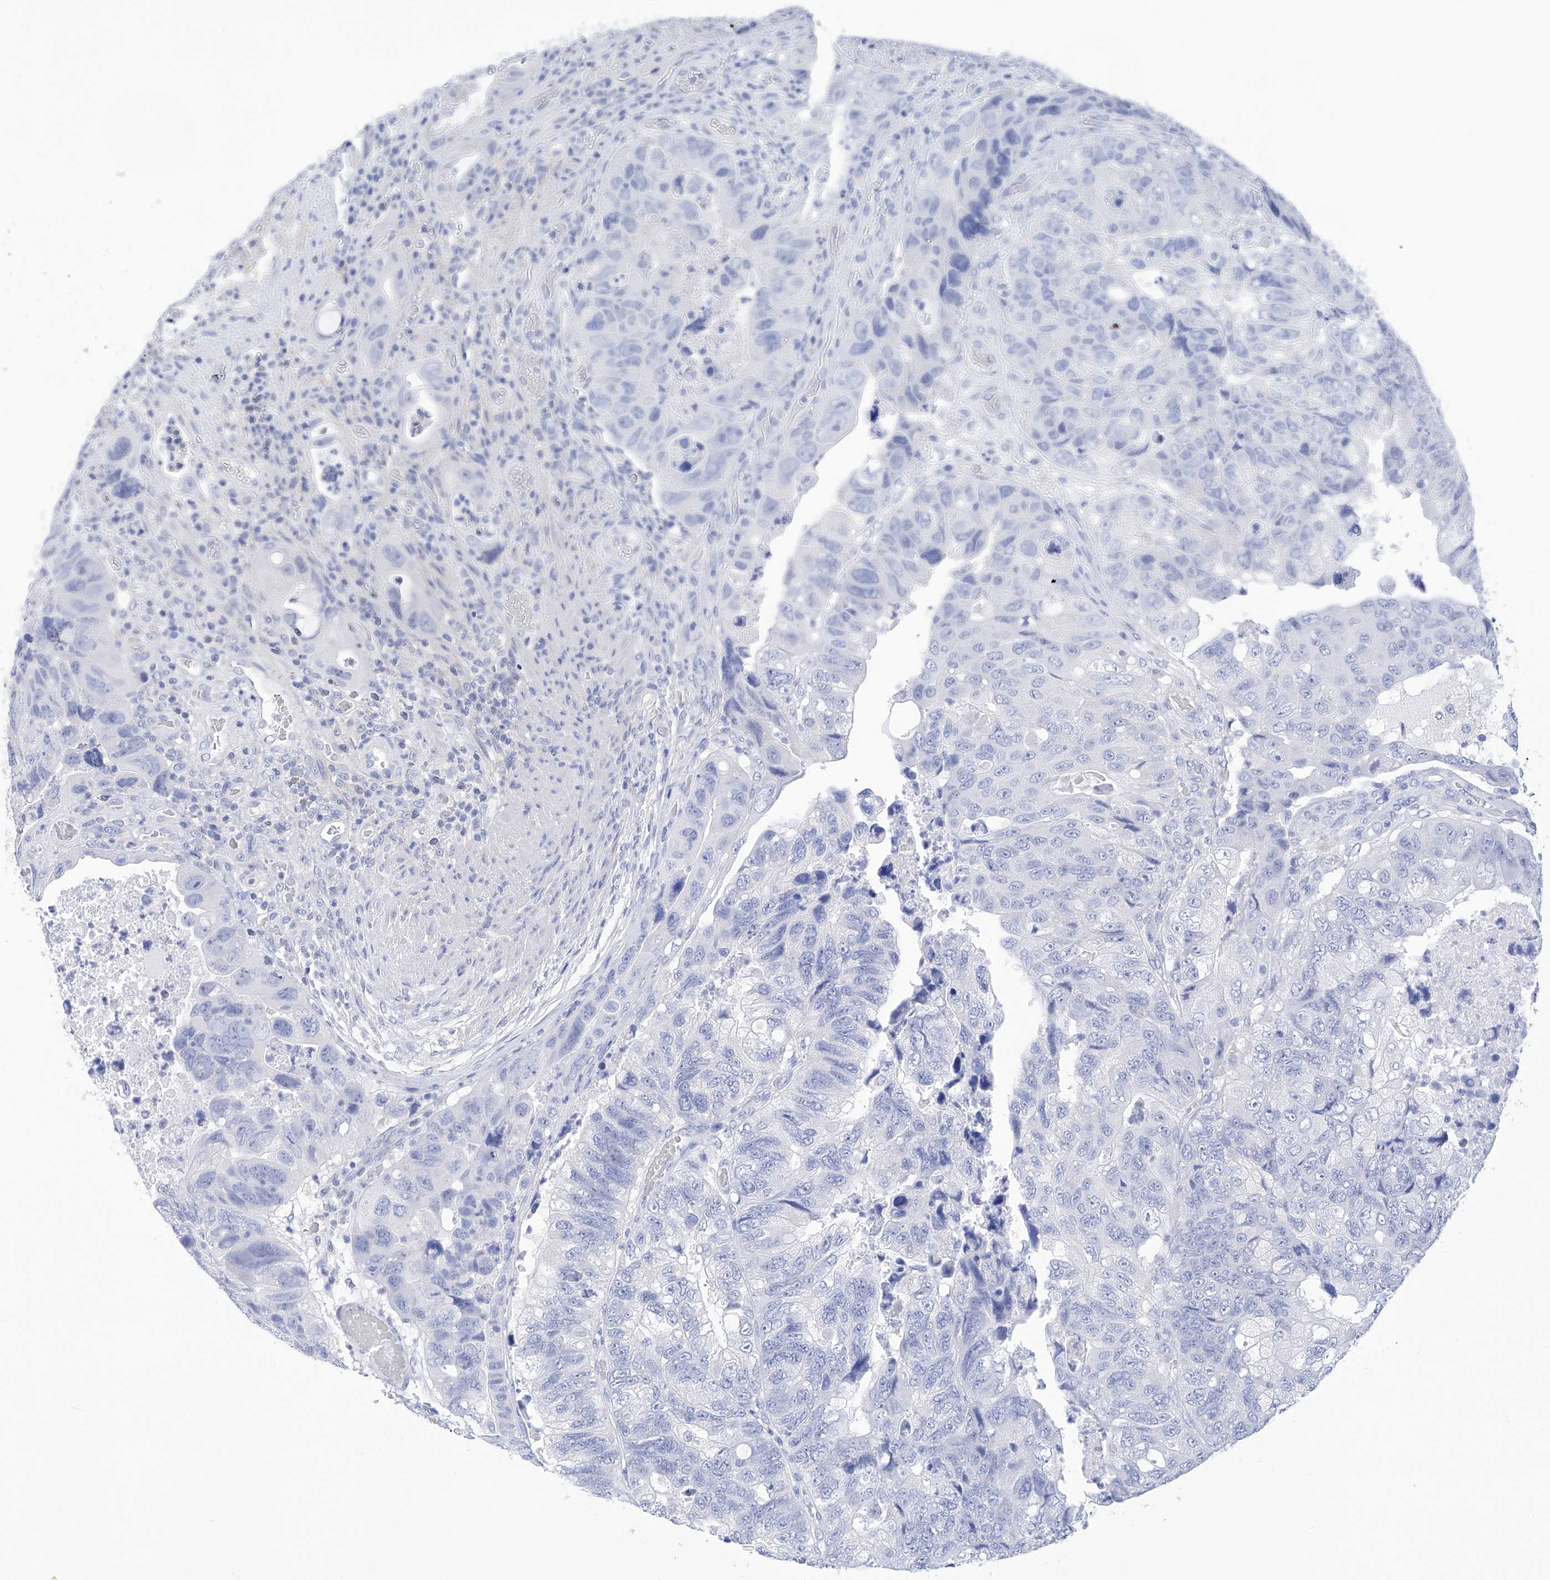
{"staining": {"intensity": "negative", "quantity": "none", "location": "none"}, "tissue": "colorectal cancer", "cell_type": "Tumor cells", "image_type": "cancer", "snomed": [{"axis": "morphology", "description": "Adenocarcinoma, NOS"}, {"axis": "topography", "description": "Rectum"}], "caption": "There is no significant expression in tumor cells of colorectal cancer.", "gene": "FLG", "patient": {"sex": "male", "age": 63}}